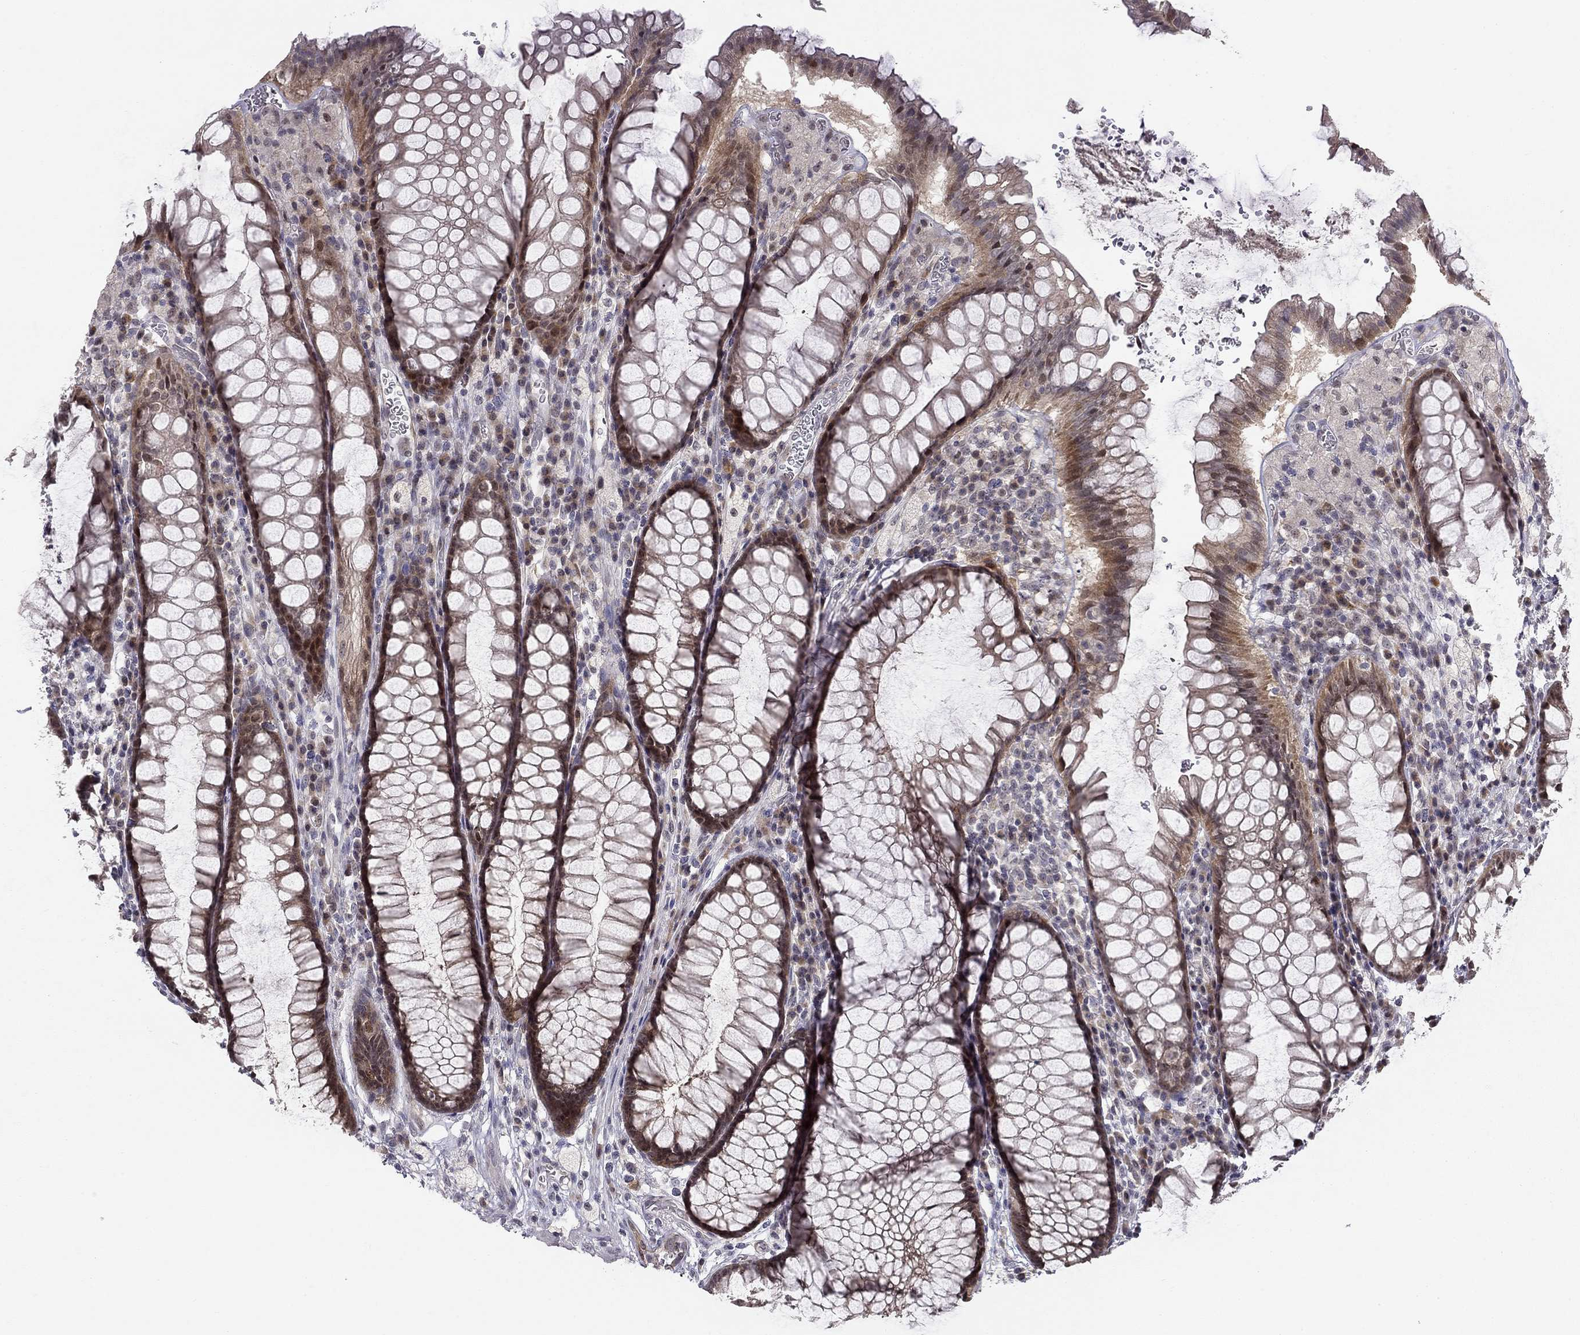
{"staining": {"intensity": "moderate", "quantity": "25%-75%", "location": "cytoplasmic/membranous"}, "tissue": "rectum", "cell_type": "Glandular cells", "image_type": "normal", "snomed": [{"axis": "morphology", "description": "Normal tissue, NOS"}, {"axis": "topography", "description": "Rectum"}], "caption": "Immunohistochemical staining of unremarkable human rectum displays moderate cytoplasmic/membranous protein staining in approximately 25%-75% of glandular cells.", "gene": "STXBP6", "patient": {"sex": "female", "age": 68}}